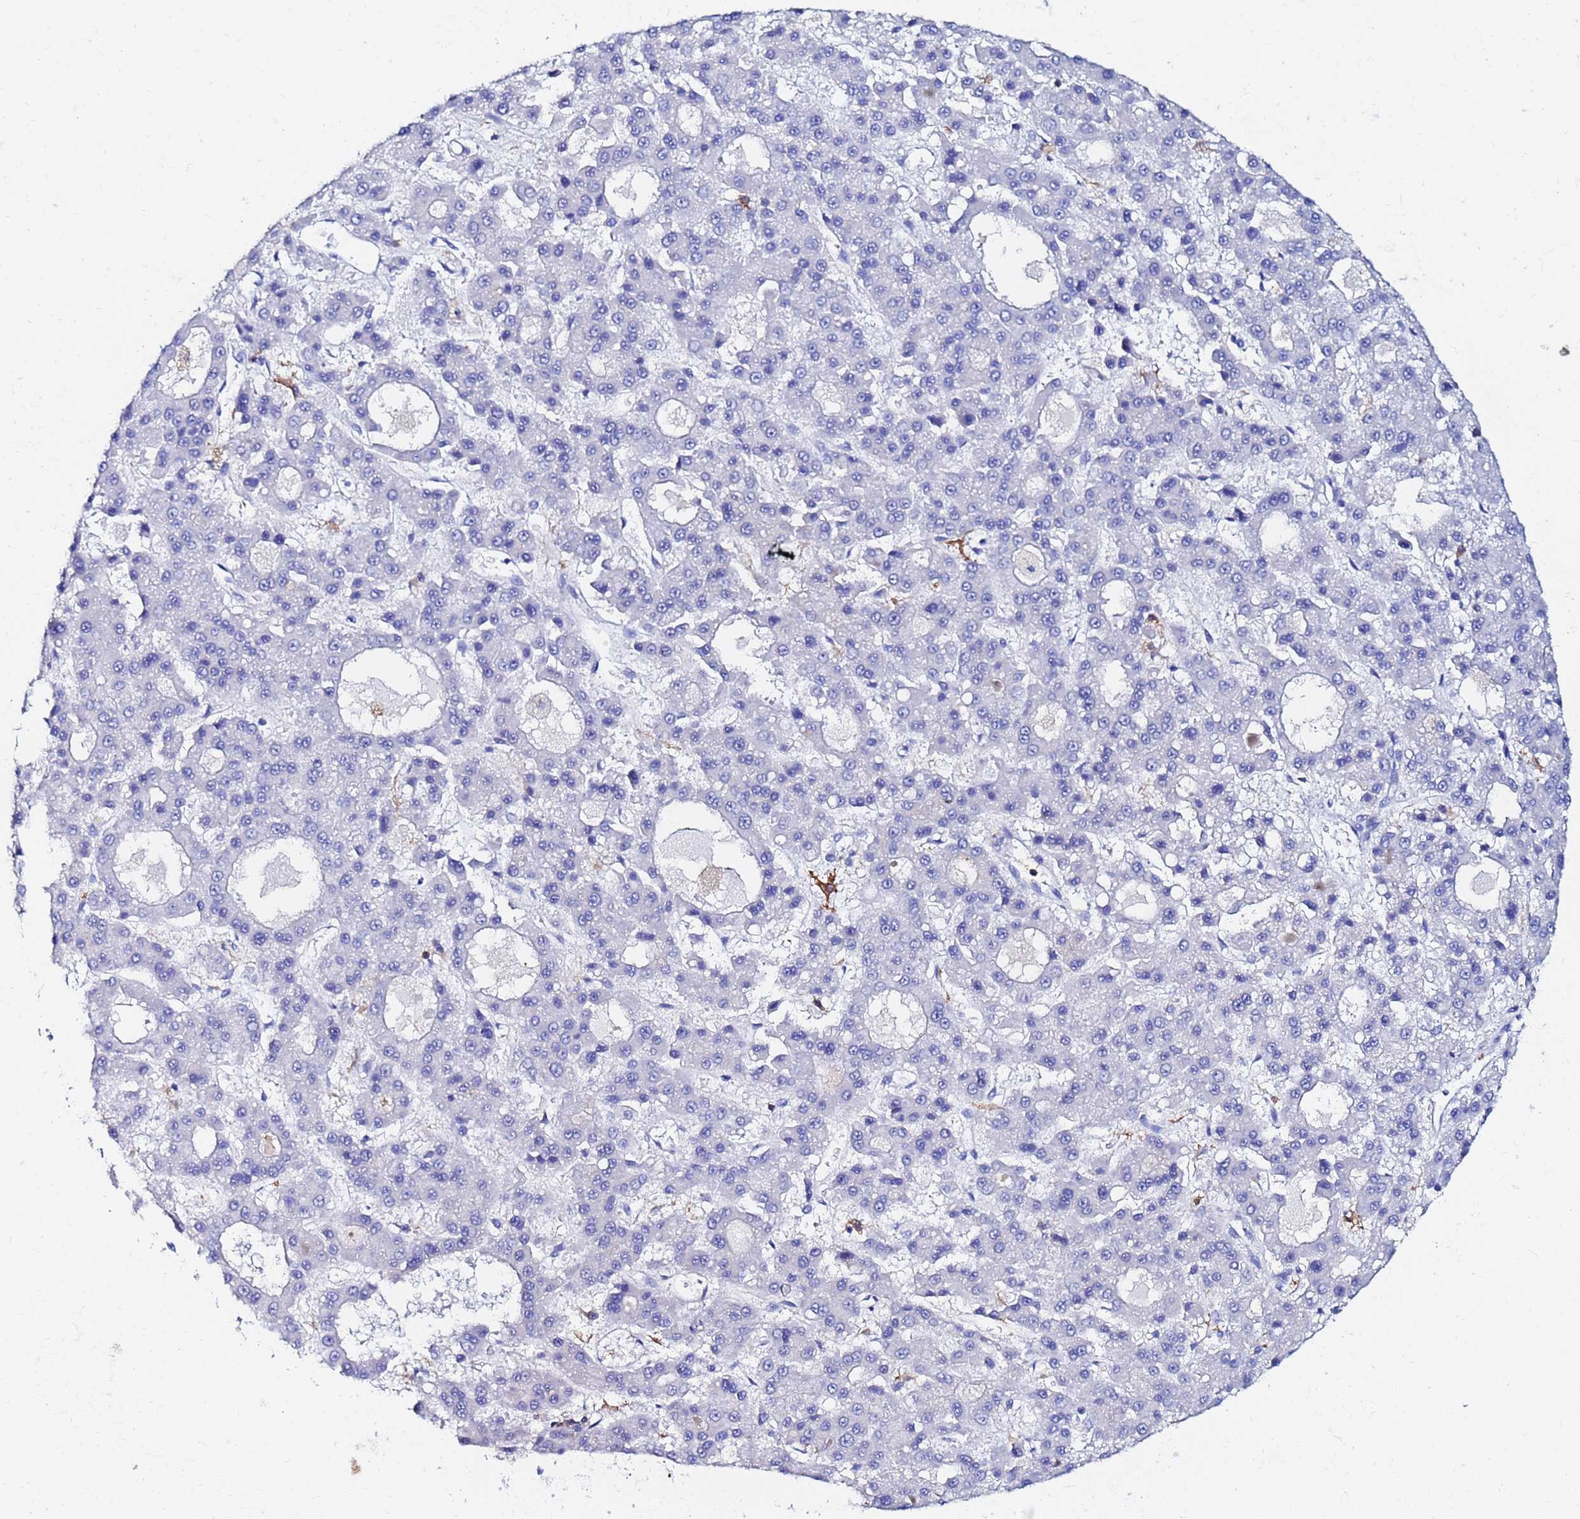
{"staining": {"intensity": "negative", "quantity": "none", "location": "none"}, "tissue": "liver cancer", "cell_type": "Tumor cells", "image_type": "cancer", "snomed": [{"axis": "morphology", "description": "Carcinoma, Hepatocellular, NOS"}, {"axis": "topography", "description": "Liver"}], "caption": "Protein analysis of hepatocellular carcinoma (liver) shows no significant staining in tumor cells.", "gene": "BASP1", "patient": {"sex": "male", "age": 70}}